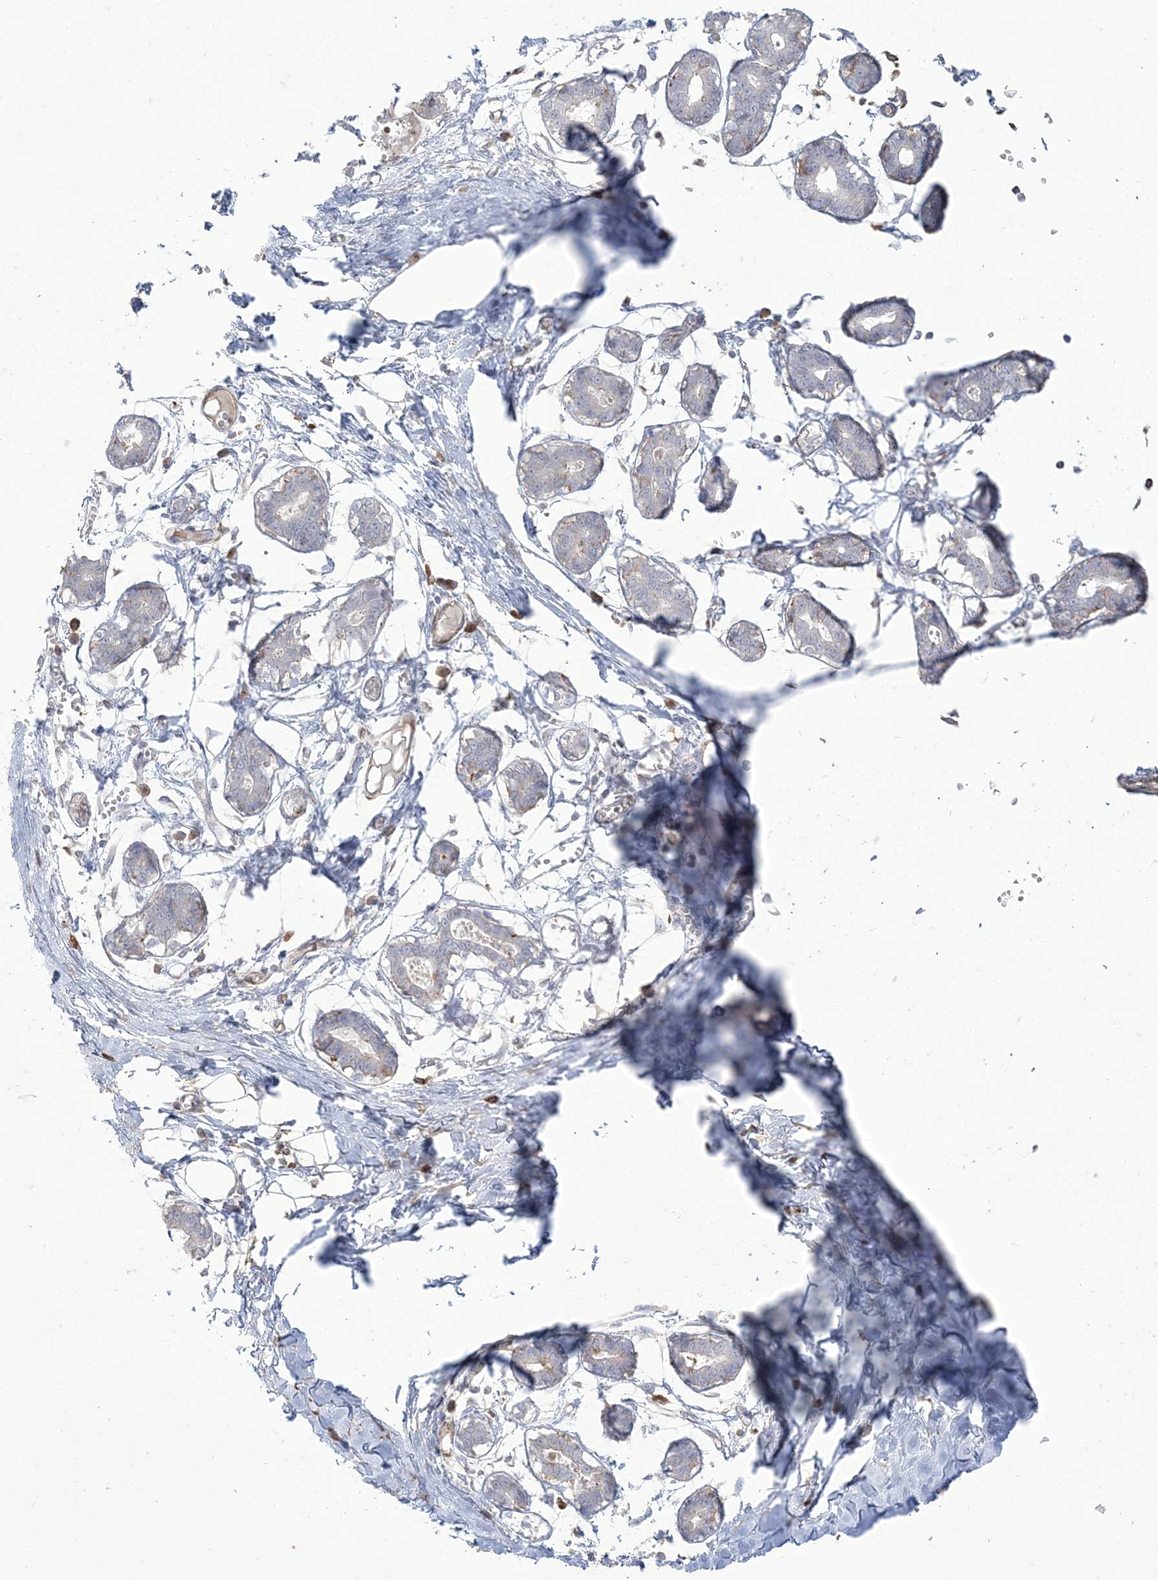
{"staining": {"intensity": "negative", "quantity": "none", "location": "none"}, "tissue": "breast", "cell_type": "Adipocytes", "image_type": "normal", "snomed": [{"axis": "morphology", "description": "Normal tissue, NOS"}, {"axis": "topography", "description": "Breast"}], "caption": "This is an immunohistochemistry (IHC) photomicrograph of unremarkable breast. There is no positivity in adipocytes.", "gene": "DERL3", "patient": {"sex": "female", "age": 27}}